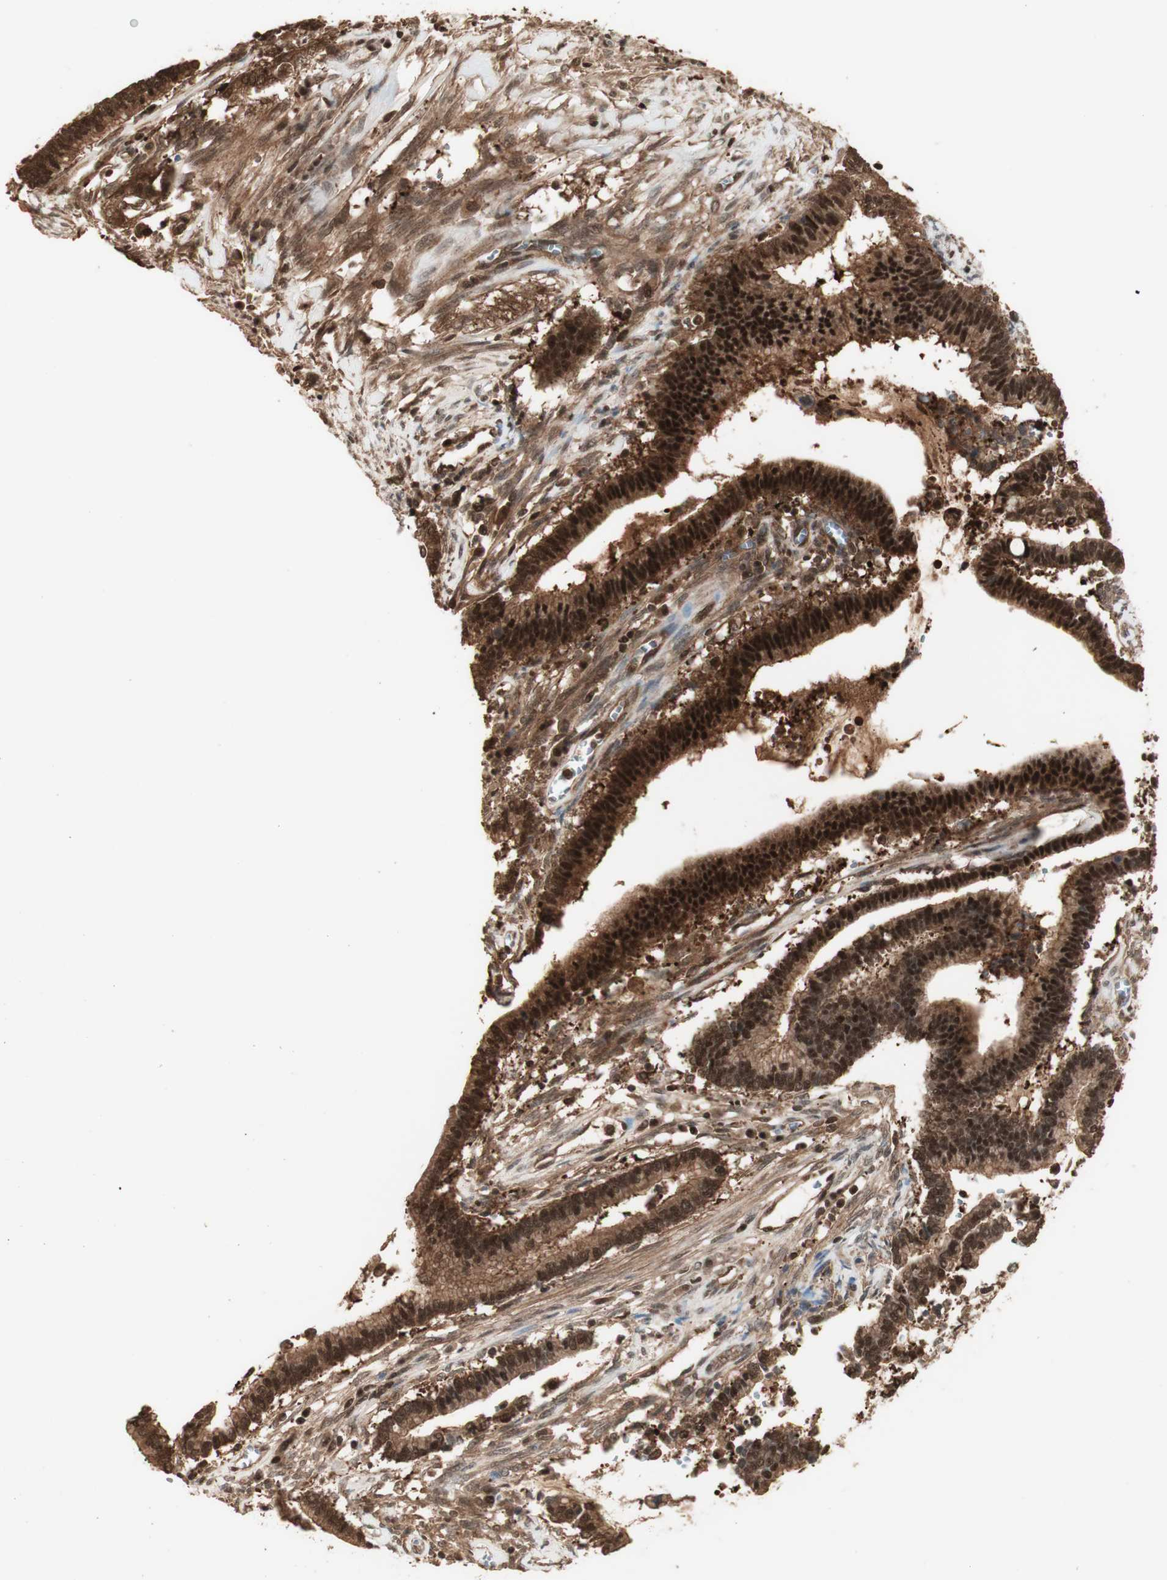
{"staining": {"intensity": "strong", "quantity": ">75%", "location": "cytoplasmic/membranous,nuclear"}, "tissue": "cervical cancer", "cell_type": "Tumor cells", "image_type": "cancer", "snomed": [{"axis": "morphology", "description": "Adenocarcinoma, NOS"}, {"axis": "topography", "description": "Cervix"}], "caption": "The immunohistochemical stain labels strong cytoplasmic/membranous and nuclear positivity in tumor cells of cervical adenocarcinoma tissue.", "gene": "YWHAB", "patient": {"sex": "female", "age": 44}}